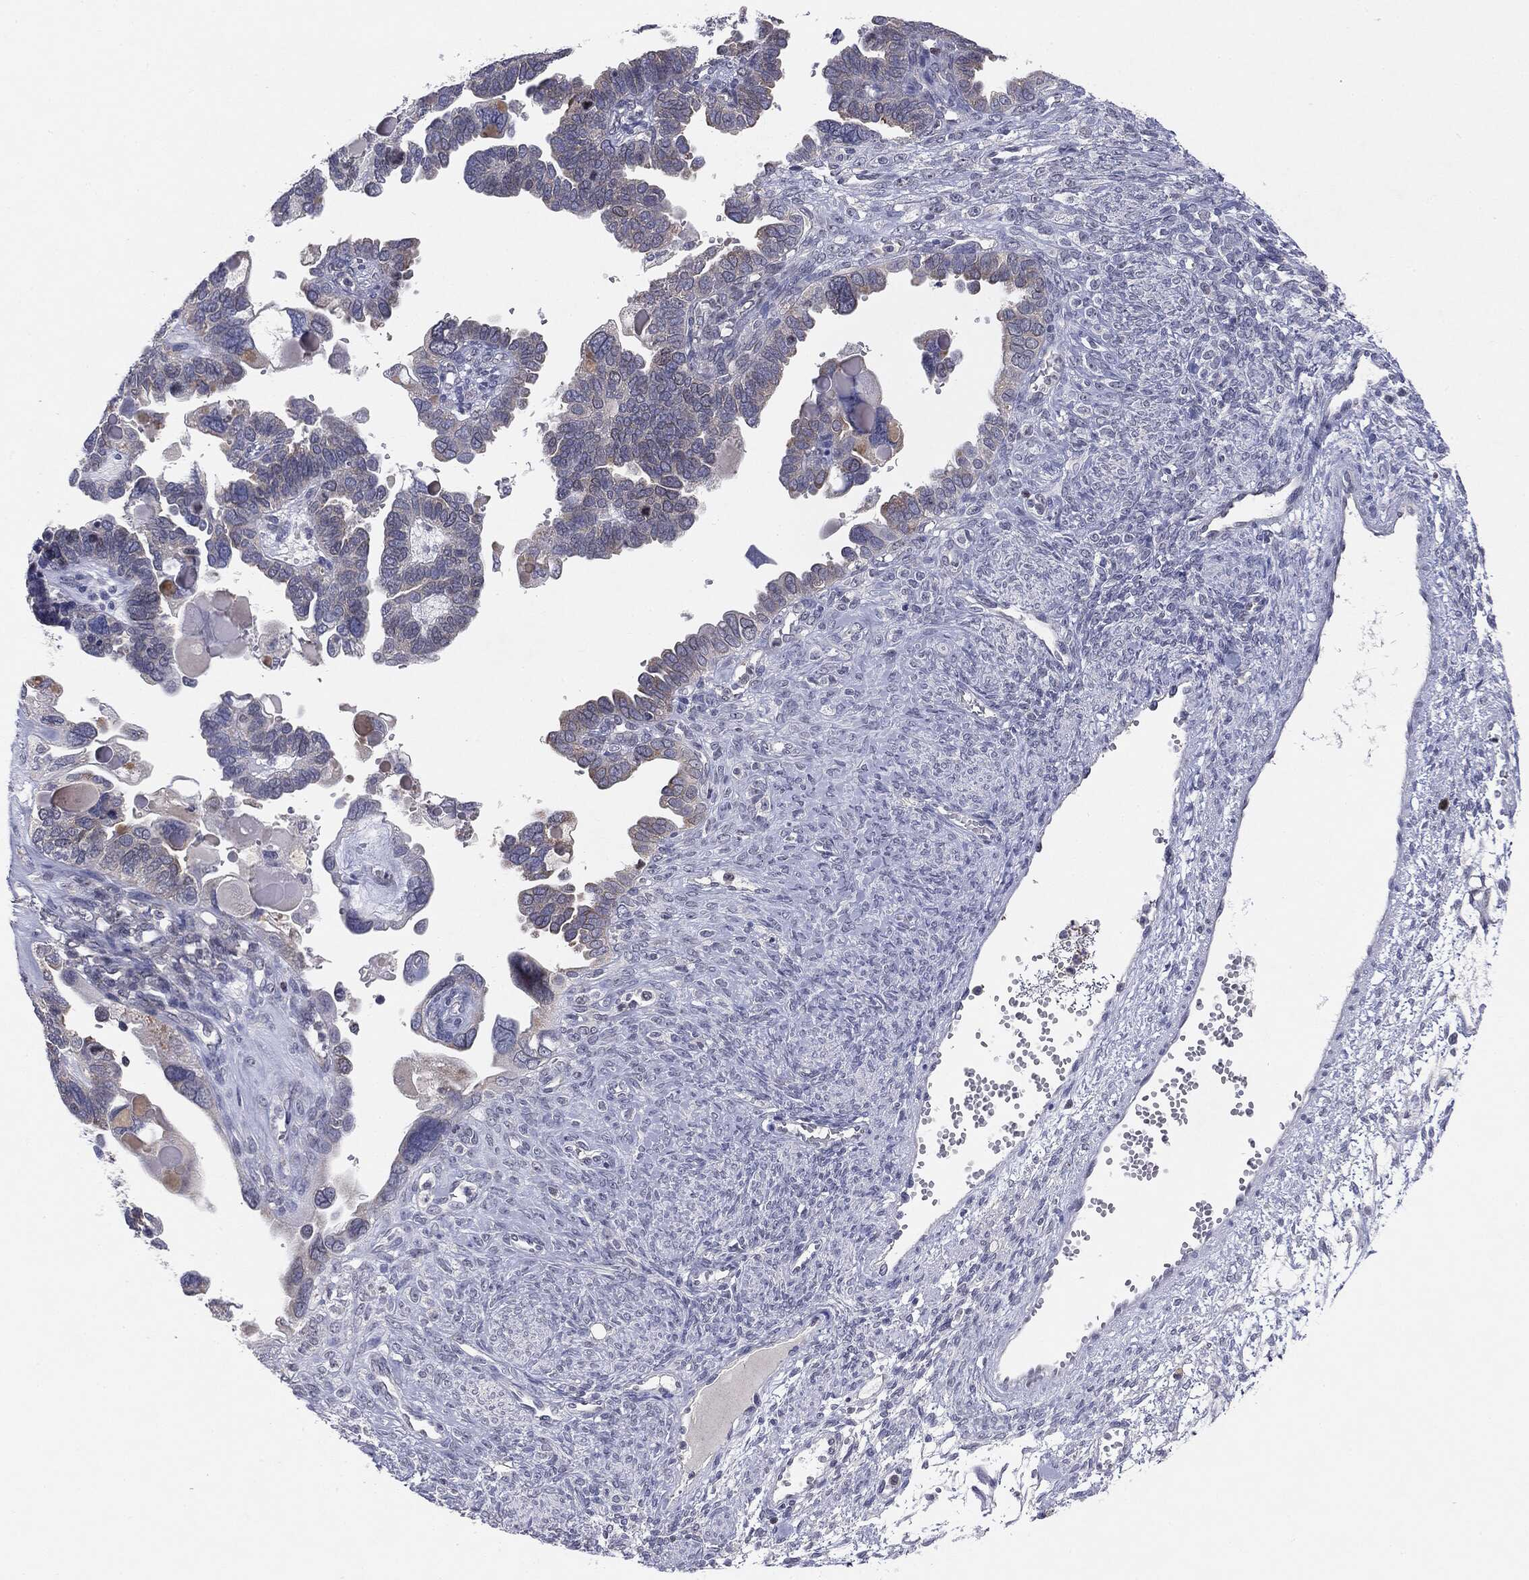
{"staining": {"intensity": "negative", "quantity": "none", "location": "none"}, "tissue": "ovarian cancer", "cell_type": "Tumor cells", "image_type": "cancer", "snomed": [{"axis": "morphology", "description": "Cystadenocarcinoma, serous, NOS"}, {"axis": "topography", "description": "Ovary"}], "caption": "IHC of human ovarian cancer displays no staining in tumor cells.", "gene": "KIF2C", "patient": {"sex": "female", "age": 51}}